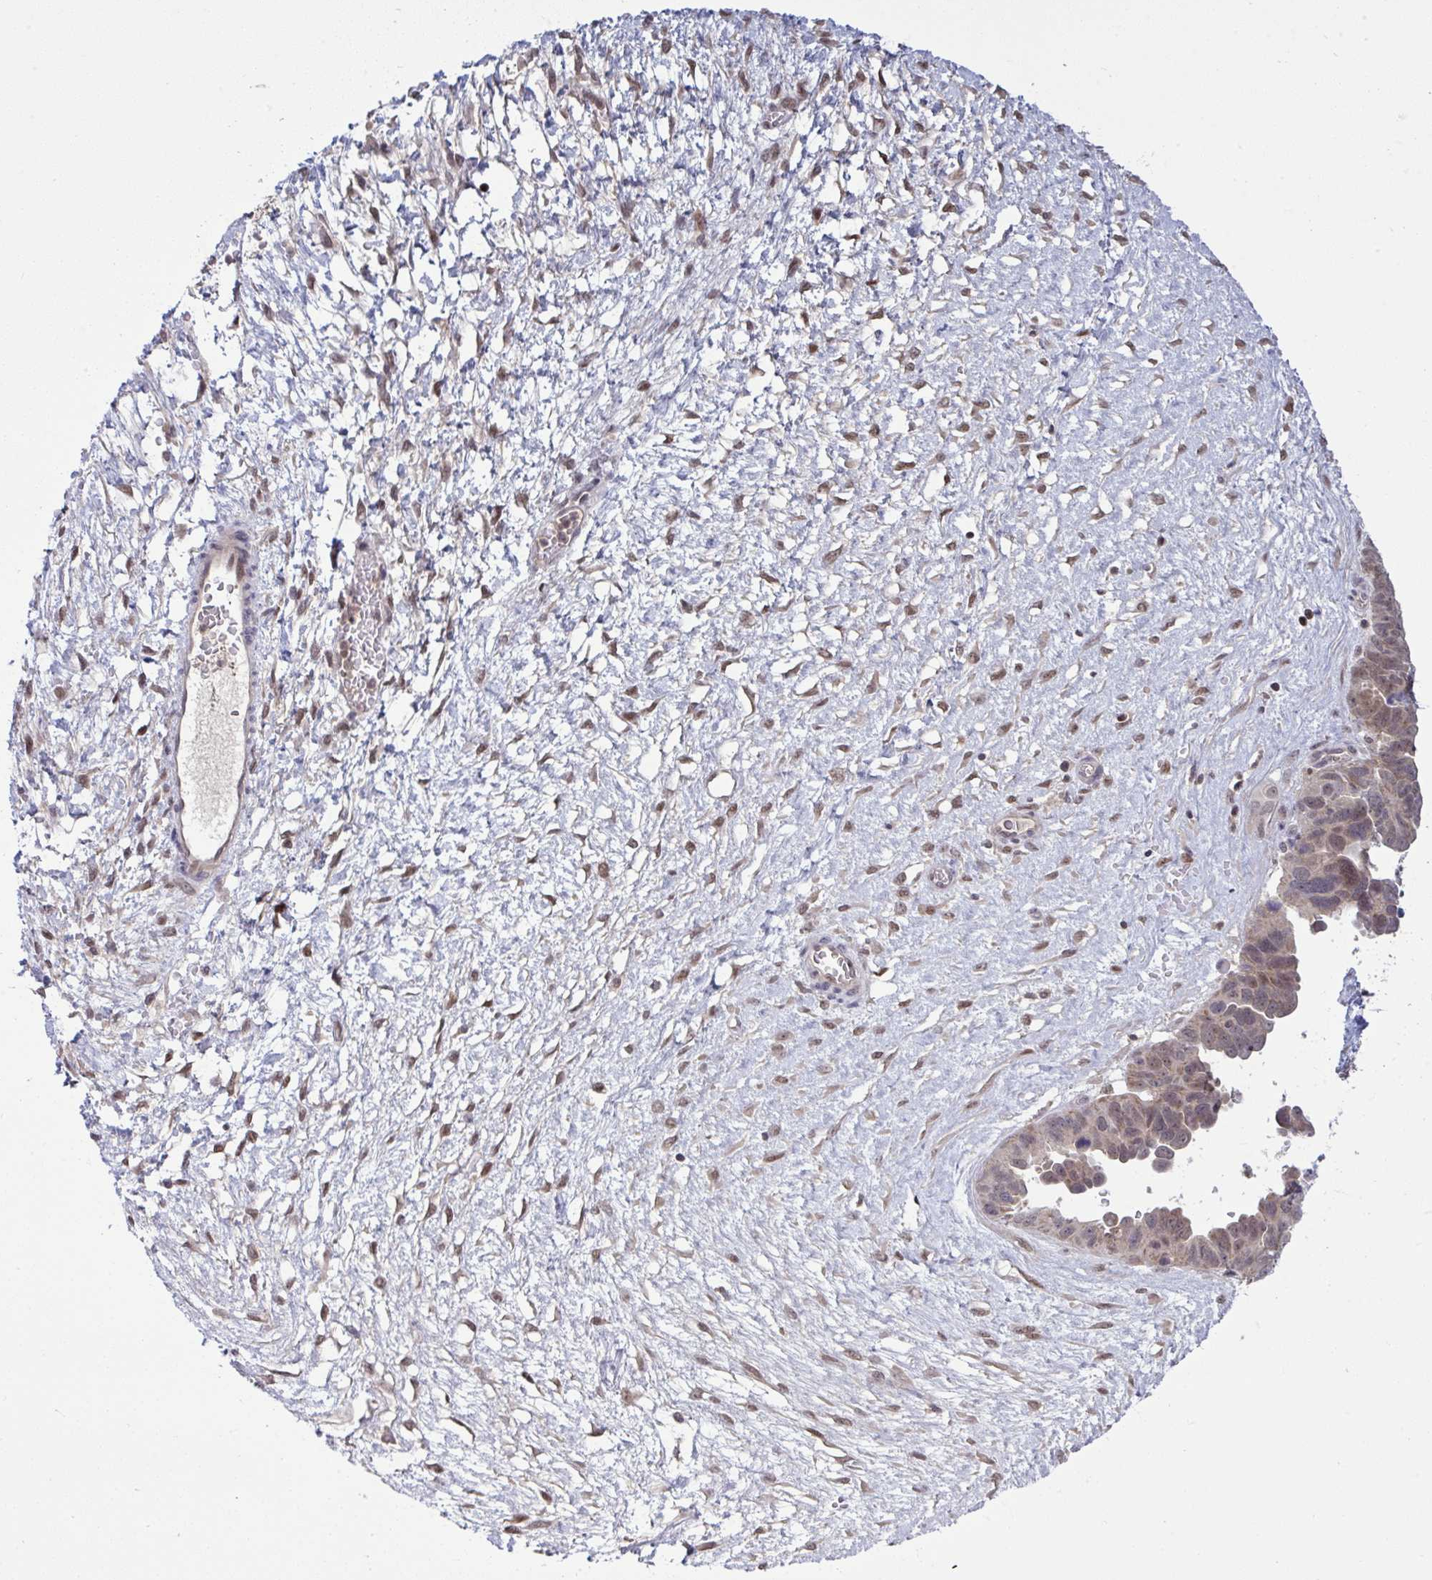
{"staining": {"intensity": "moderate", "quantity": ">75%", "location": "nuclear"}, "tissue": "ovarian cancer", "cell_type": "Tumor cells", "image_type": "cancer", "snomed": [{"axis": "morphology", "description": "Cystadenocarcinoma, serous, NOS"}, {"axis": "topography", "description": "Ovary"}], "caption": "Tumor cells exhibit moderate nuclear positivity in approximately >75% of cells in ovarian cancer (serous cystadenocarcinoma).", "gene": "KLF2", "patient": {"sex": "female", "age": 64}}